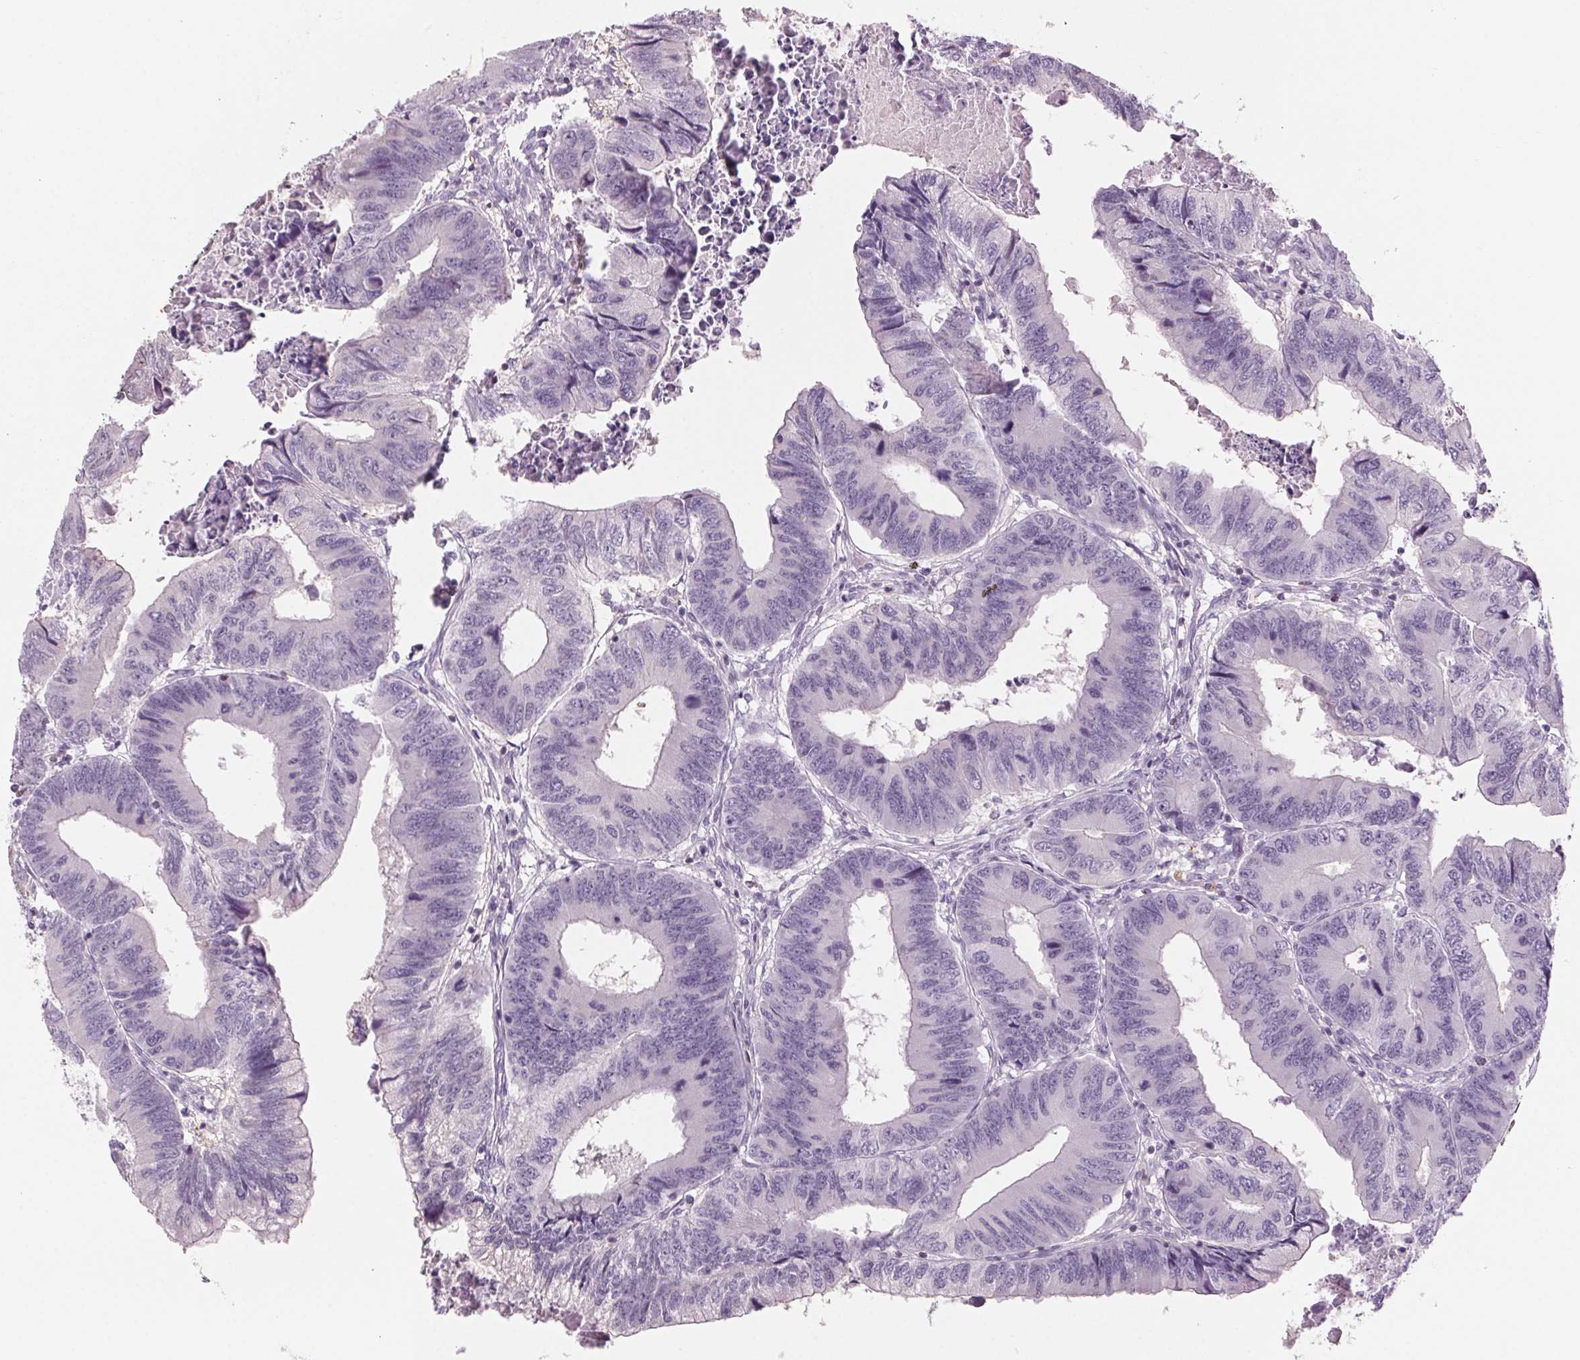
{"staining": {"intensity": "negative", "quantity": "none", "location": "none"}, "tissue": "colorectal cancer", "cell_type": "Tumor cells", "image_type": "cancer", "snomed": [{"axis": "morphology", "description": "Adenocarcinoma, NOS"}, {"axis": "topography", "description": "Colon"}], "caption": "Protein analysis of adenocarcinoma (colorectal) reveals no significant expression in tumor cells. Nuclei are stained in blue.", "gene": "SLC6A19", "patient": {"sex": "male", "age": 53}}